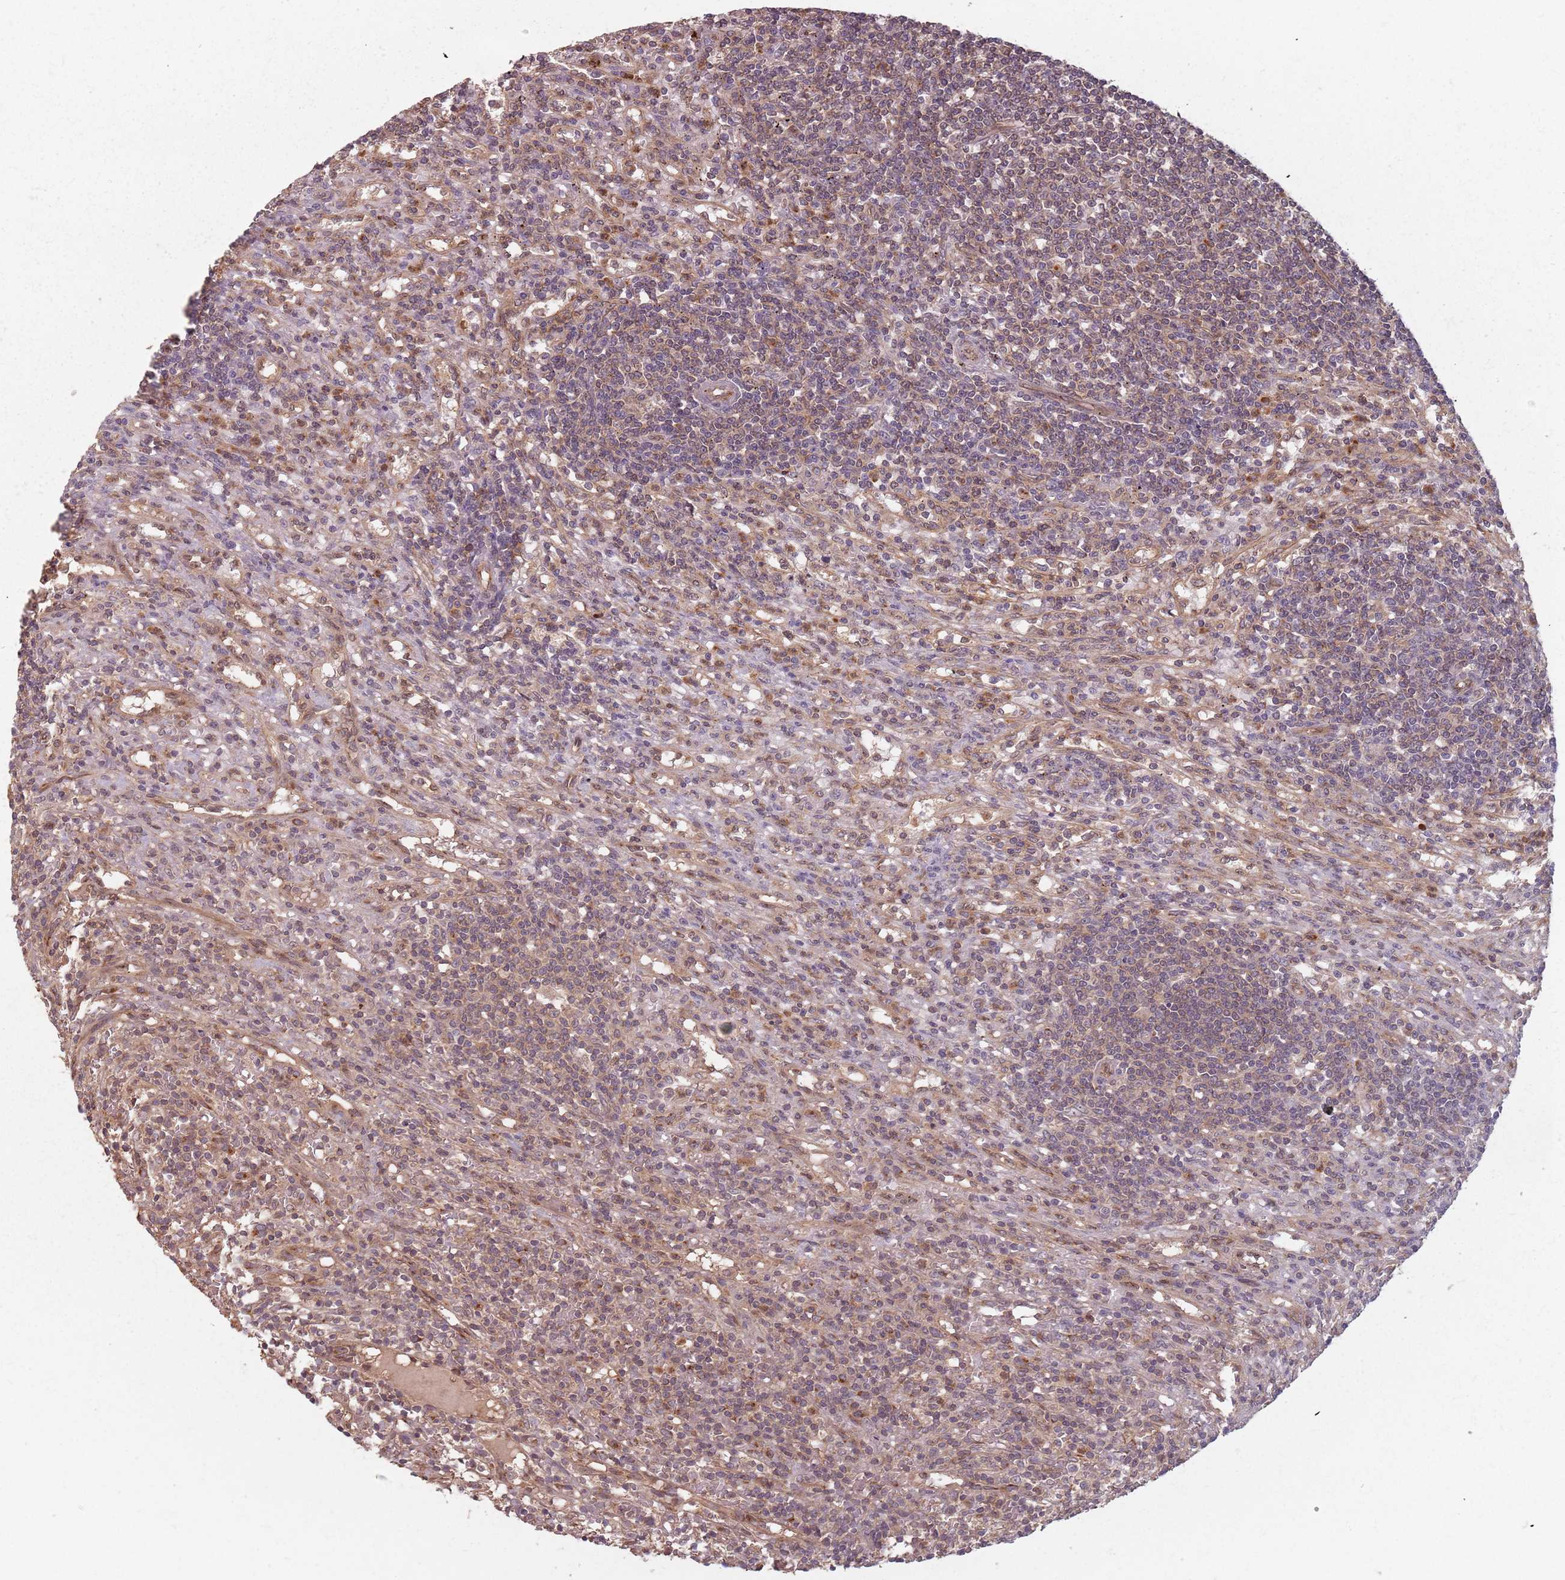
{"staining": {"intensity": "weak", "quantity": "25%-75%", "location": "cytoplasmic/membranous"}, "tissue": "lymphoma", "cell_type": "Tumor cells", "image_type": "cancer", "snomed": [{"axis": "morphology", "description": "Malignant lymphoma, non-Hodgkin's type, Low grade"}, {"axis": "topography", "description": "Spleen"}], "caption": "Lymphoma was stained to show a protein in brown. There is low levels of weak cytoplasmic/membranous expression in about 25%-75% of tumor cells.", "gene": "C3orf14", "patient": {"sex": "male", "age": 76}}